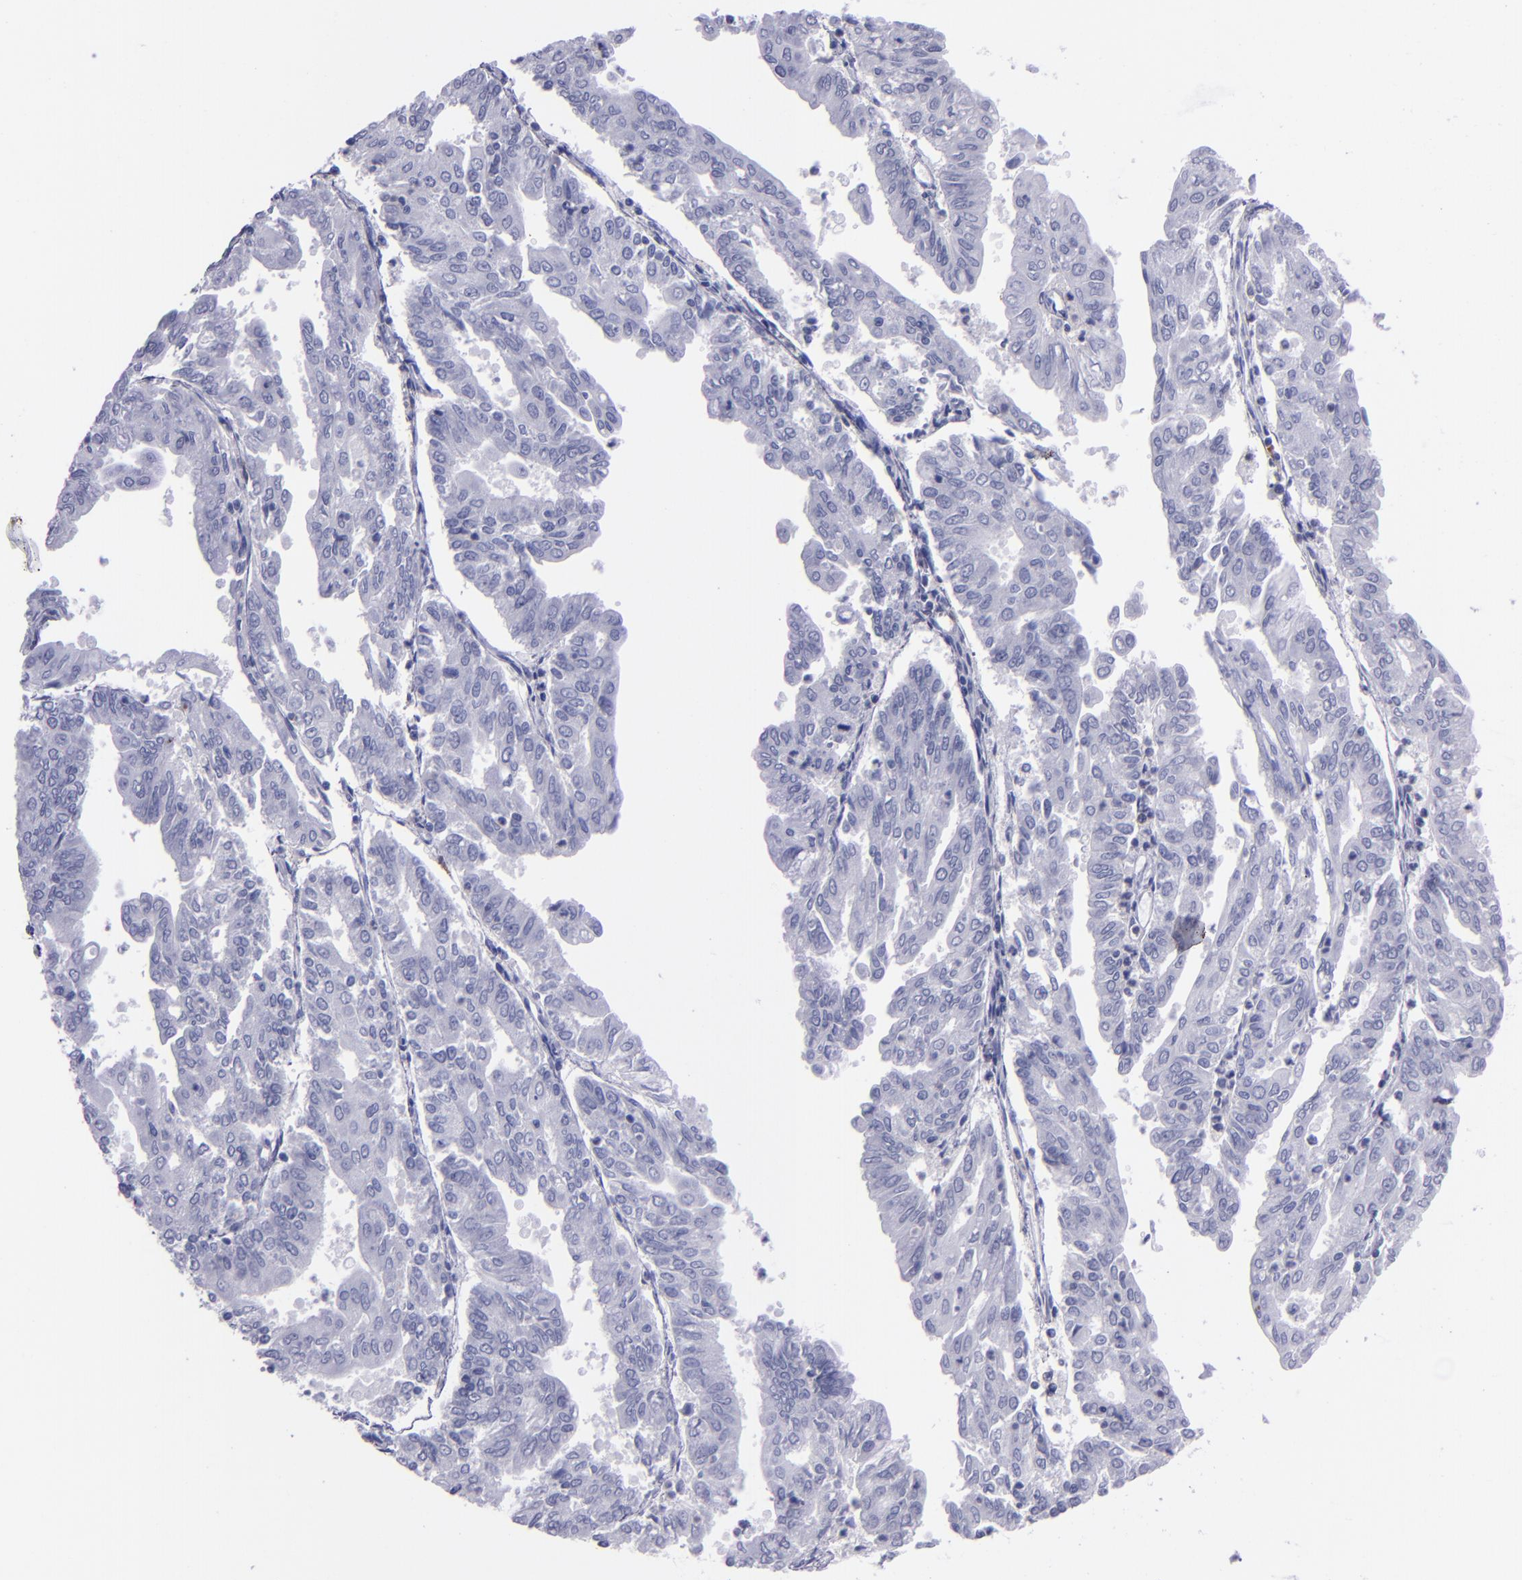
{"staining": {"intensity": "negative", "quantity": "none", "location": "none"}, "tissue": "endometrial cancer", "cell_type": "Tumor cells", "image_type": "cancer", "snomed": [{"axis": "morphology", "description": "Adenocarcinoma, NOS"}, {"axis": "topography", "description": "Endometrium"}], "caption": "A high-resolution image shows immunohistochemistry staining of endometrial cancer (adenocarcinoma), which reveals no significant expression in tumor cells.", "gene": "CD37", "patient": {"sex": "female", "age": 79}}